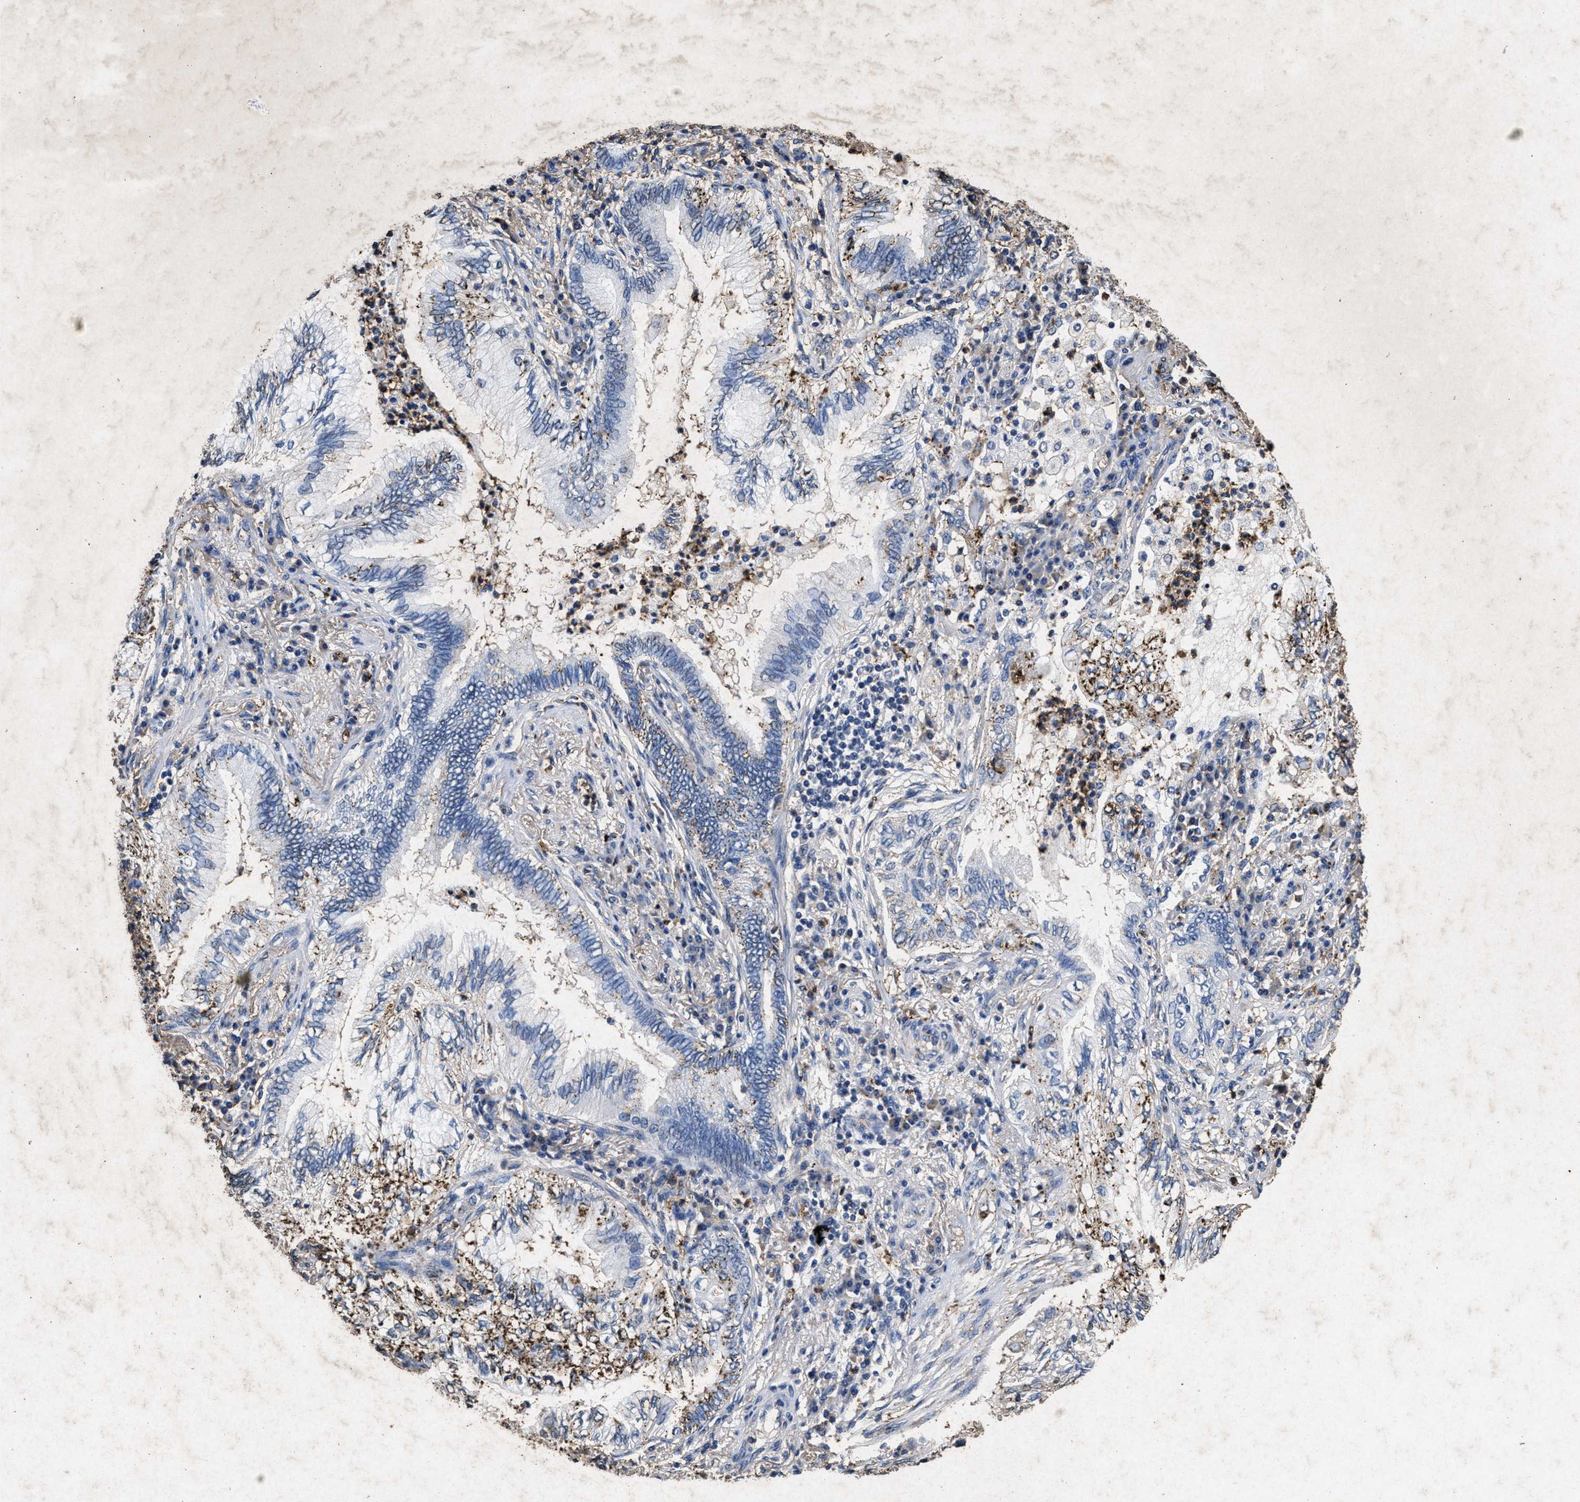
{"staining": {"intensity": "negative", "quantity": "none", "location": "none"}, "tissue": "lung cancer", "cell_type": "Tumor cells", "image_type": "cancer", "snomed": [{"axis": "morphology", "description": "Normal tissue, NOS"}, {"axis": "morphology", "description": "Adenocarcinoma, NOS"}, {"axis": "topography", "description": "Bronchus"}, {"axis": "topography", "description": "Lung"}], "caption": "Micrograph shows no significant protein positivity in tumor cells of lung cancer.", "gene": "LTB4R2", "patient": {"sex": "female", "age": 70}}